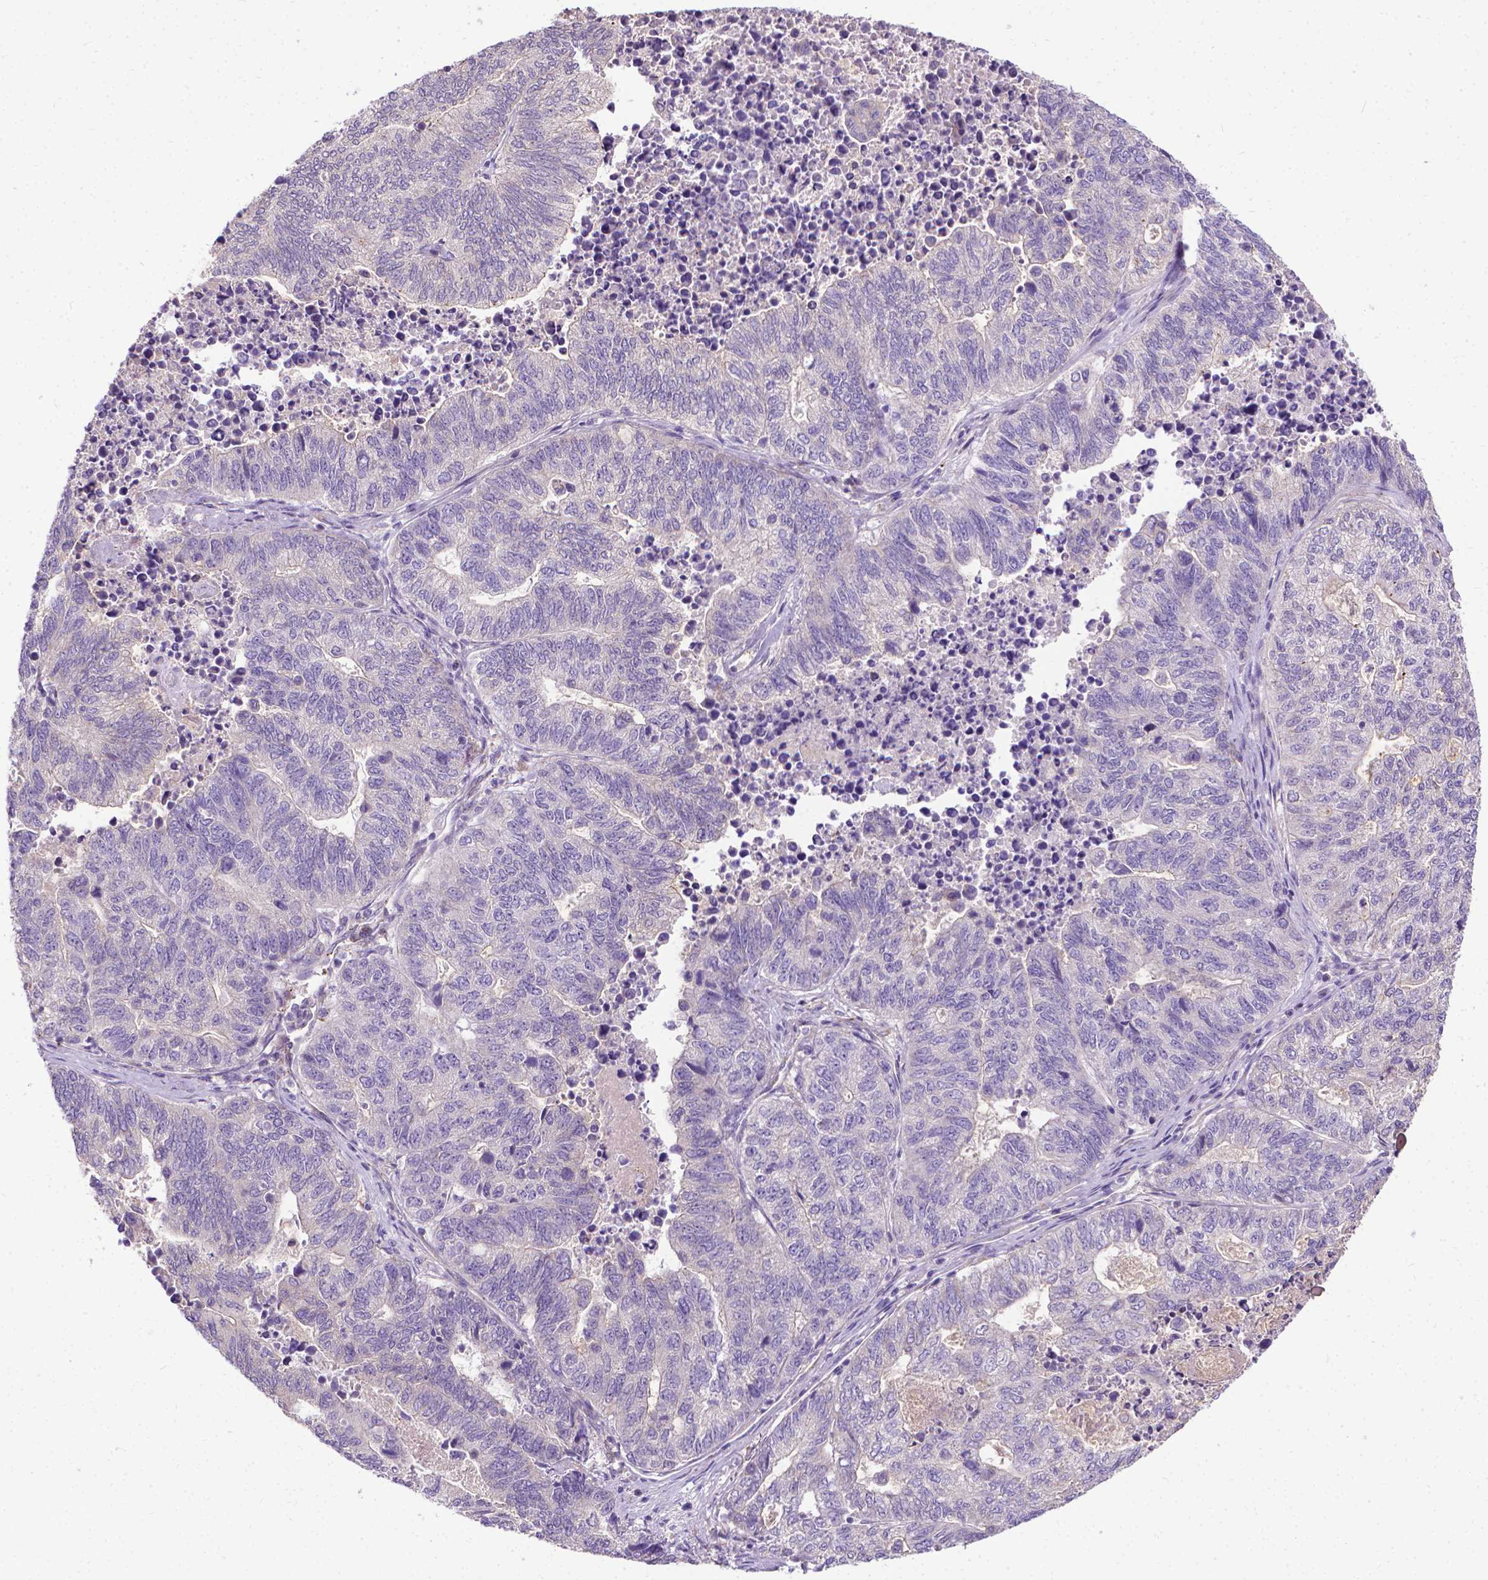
{"staining": {"intensity": "weak", "quantity": "<25%", "location": "cytoplasmic/membranous"}, "tissue": "stomach cancer", "cell_type": "Tumor cells", "image_type": "cancer", "snomed": [{"axis": "morphology", "description": "Adenocarcinoma, NOS"}, {"axis": "topography", "description": "Stomach, upper"}], "caption": "Tumor cells show no significant protein positivity in stomach cancer. Nuclei are stained in blue.", "gene": "CFAP299", "patient": {"sex": "female", "age": 67}}